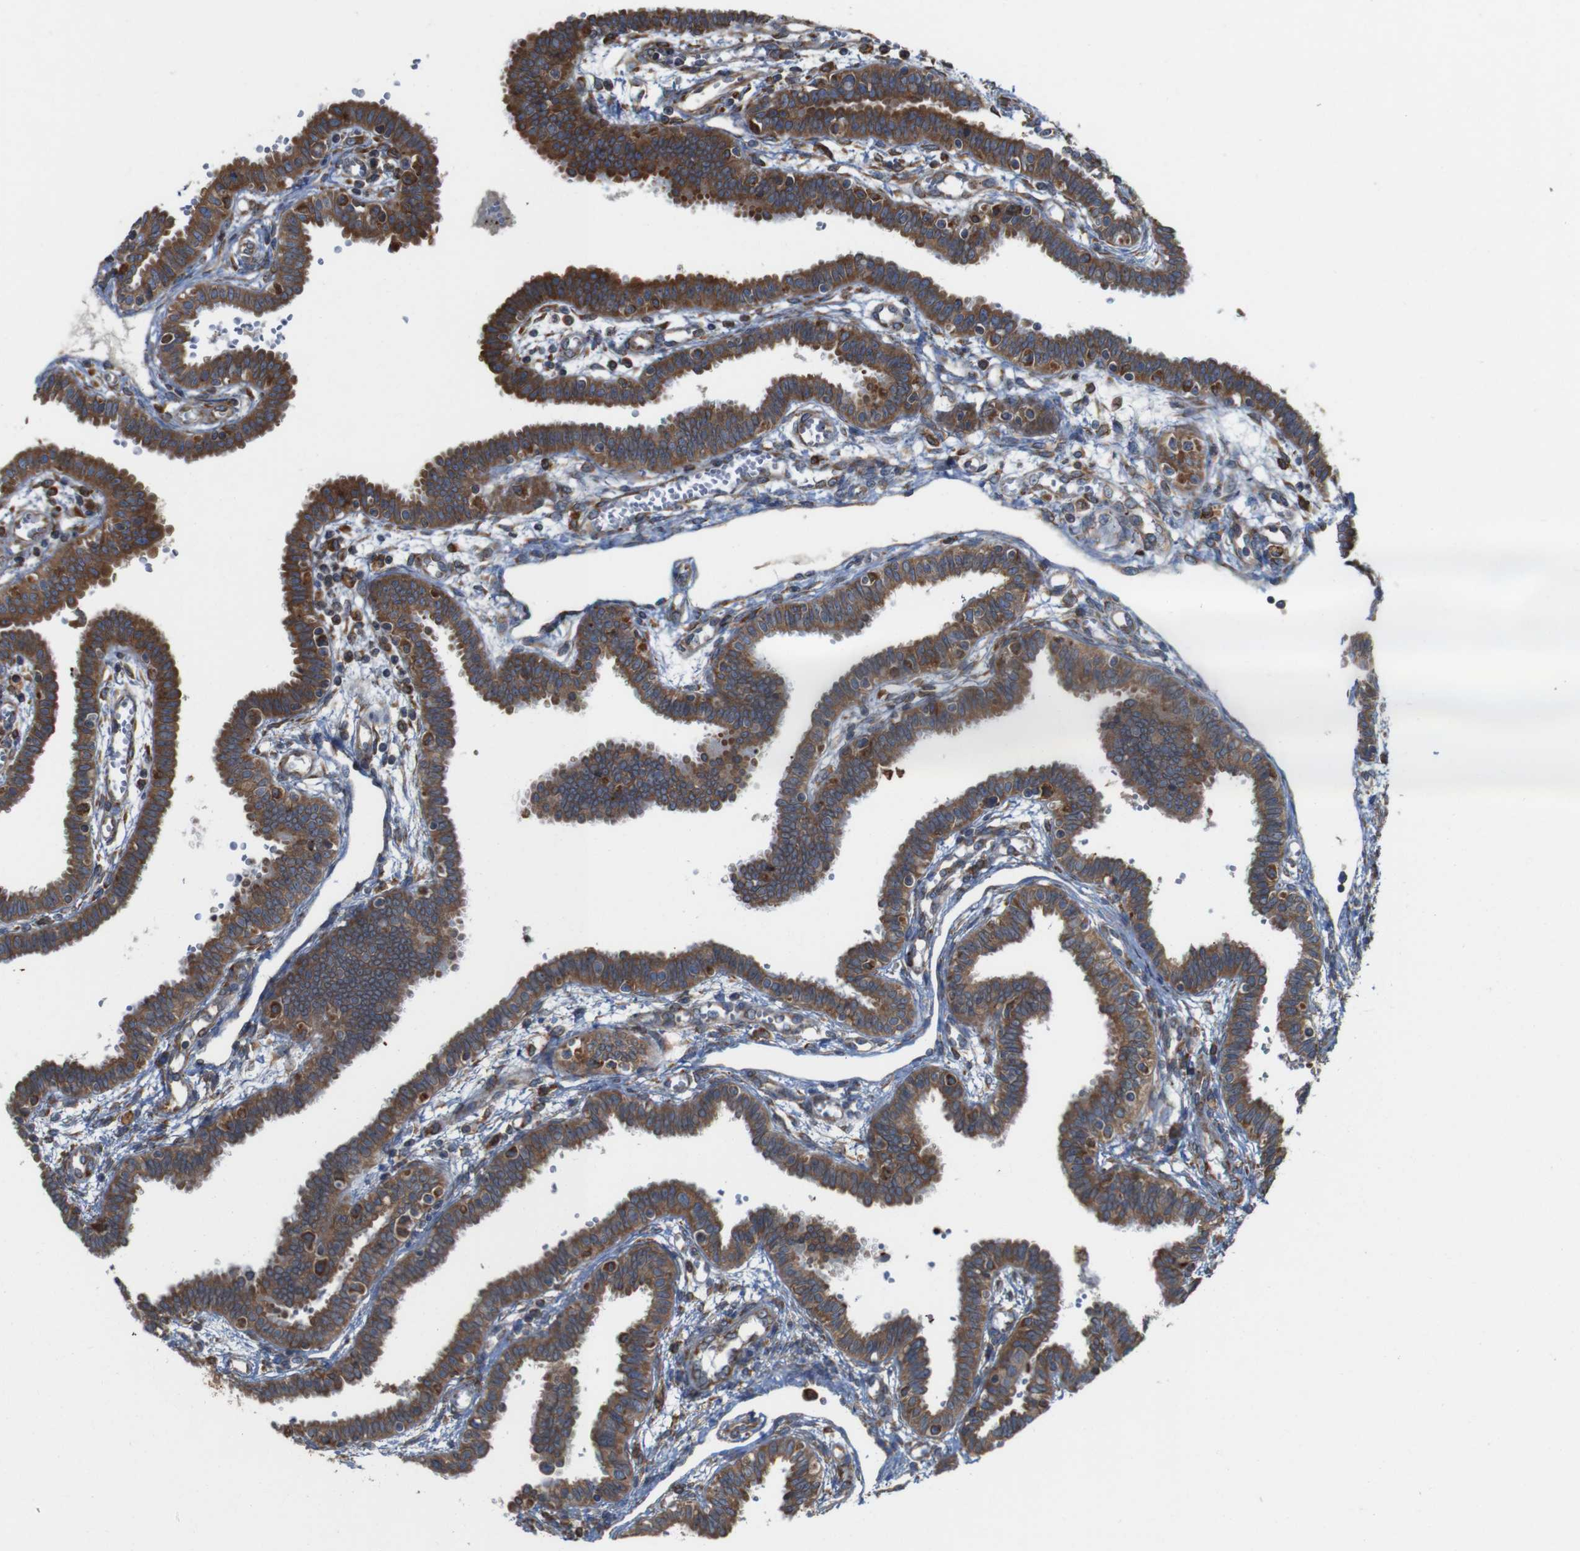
{"staining": {"intensity": "moderate", "quantity": ">75%", "location": "cytoplasmic/membranous"}, "tissue": "fallopian tube", "cell_type": "Glandular cells", "image_type": "normal", "snomed": [{"axis": "morphology", "description": "Normal tissue, NOS"}, {"axis": "topography", "description": "Fallopian tube"}], "caption": "Immunohistochemistry of benign human fallopian tube displays medium levels of moderate cytoplasmic/membranous expression in about >75% of glandular cells.", "gene": "UGGT1", "patient": {"sex": "female", "age": 32}}